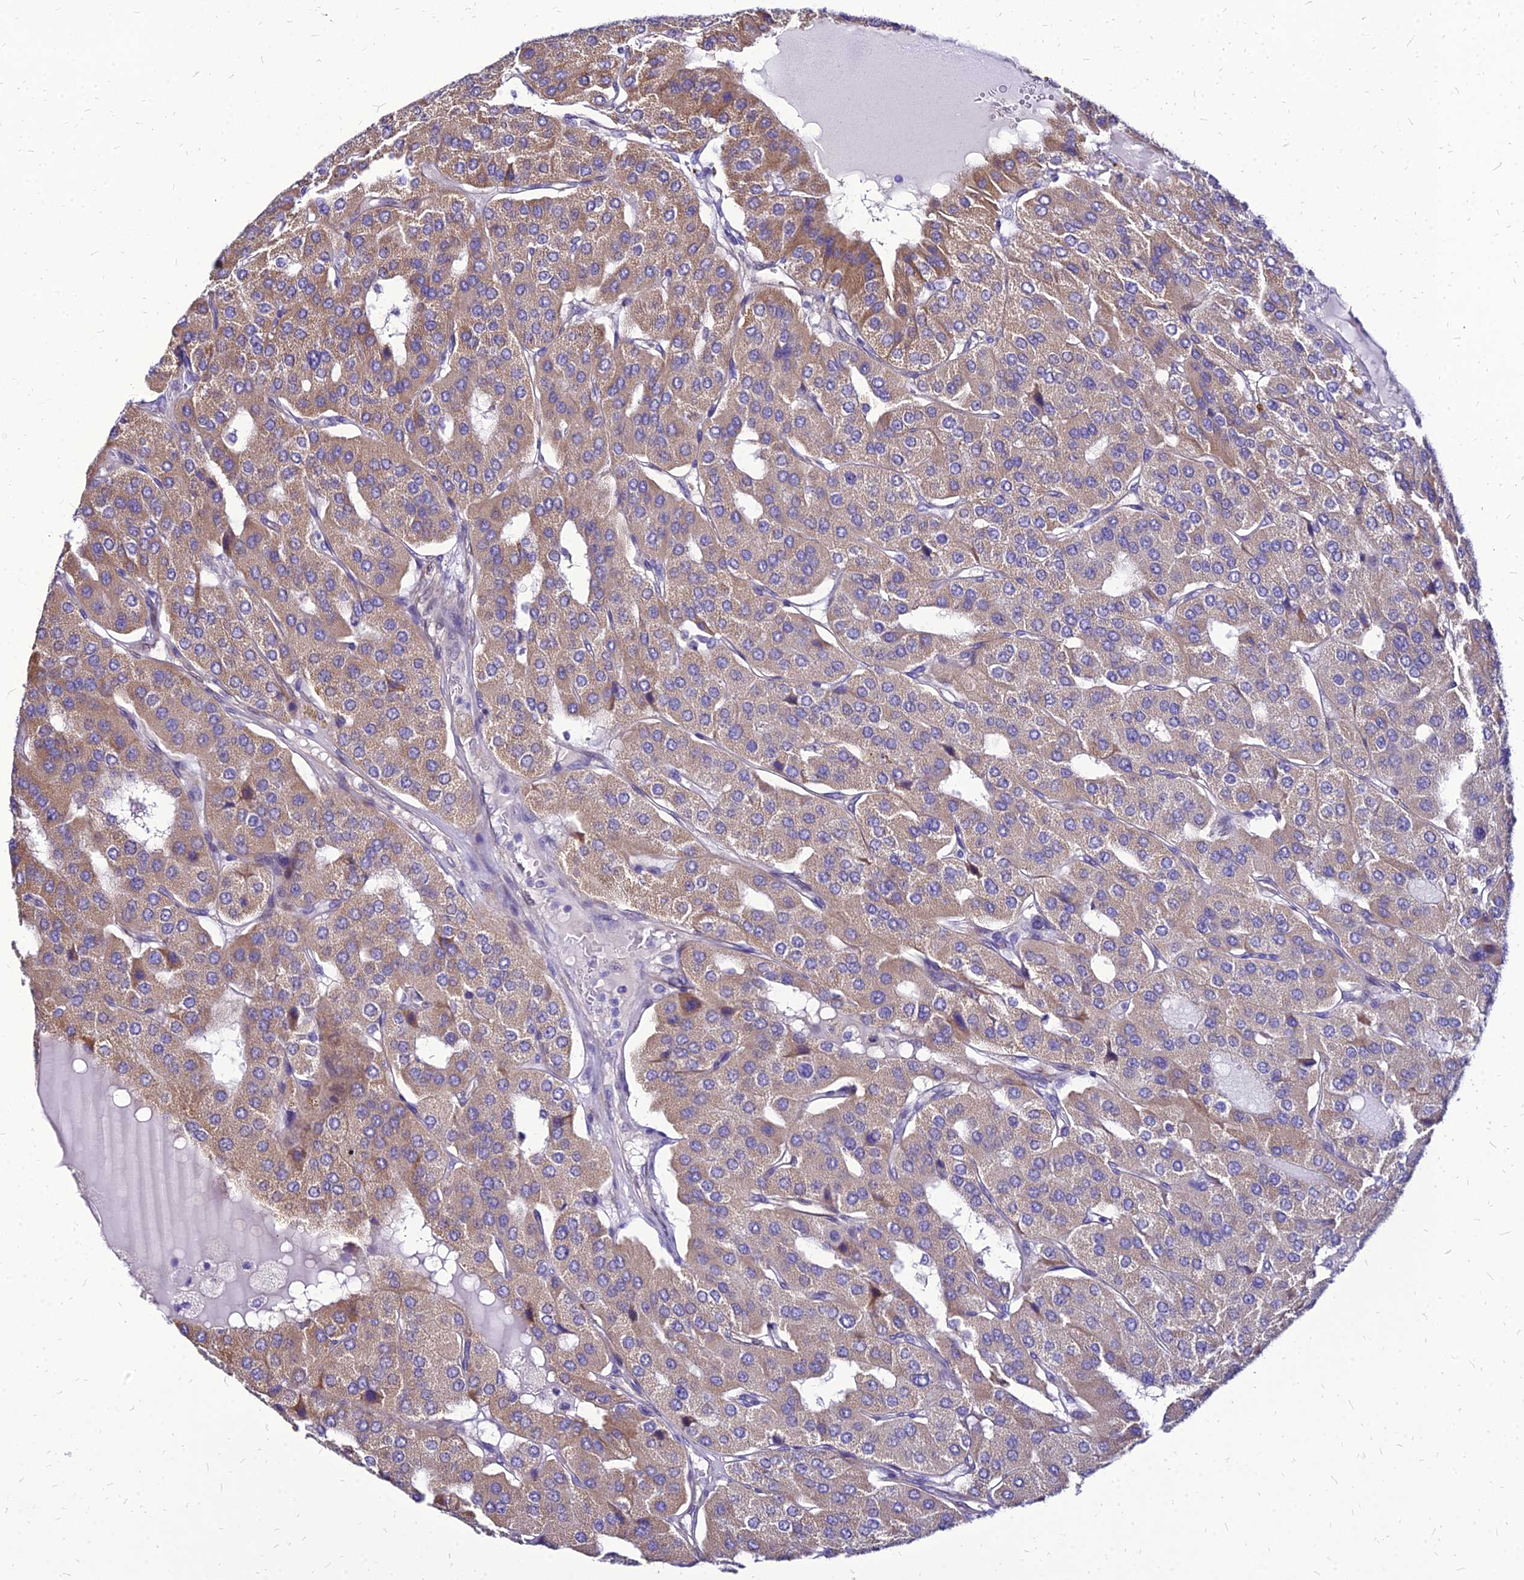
{"staining": {"intensity": "moderate", "quantity": ">75%", "location": "cytoplasmic/membranous"}, "tissue": "parathyroid gland", "cell_type": "Glandular cells", "image_type": "normal", "snomed": [{"axis": "morphology", "description": "Normal tissue, NOS"}, {"axis": "morphology", "description": "Adenoma, NOS"}, {"axis": "topography", "description": "Parathyroid gland"}], "caption": "The photomicrograph displays immunohistochemical staining of normal parathyroid gland. There is moderate cytoplasmic/membranous positivity is seen in approximately >75% of glandular cells. (Stains: DAB in brown, nuclei in blue, Microscopy: brightfield microscopy at high magnification).", "gene": "YEATS2", "patient": {"sex": "female", "age": 86}}